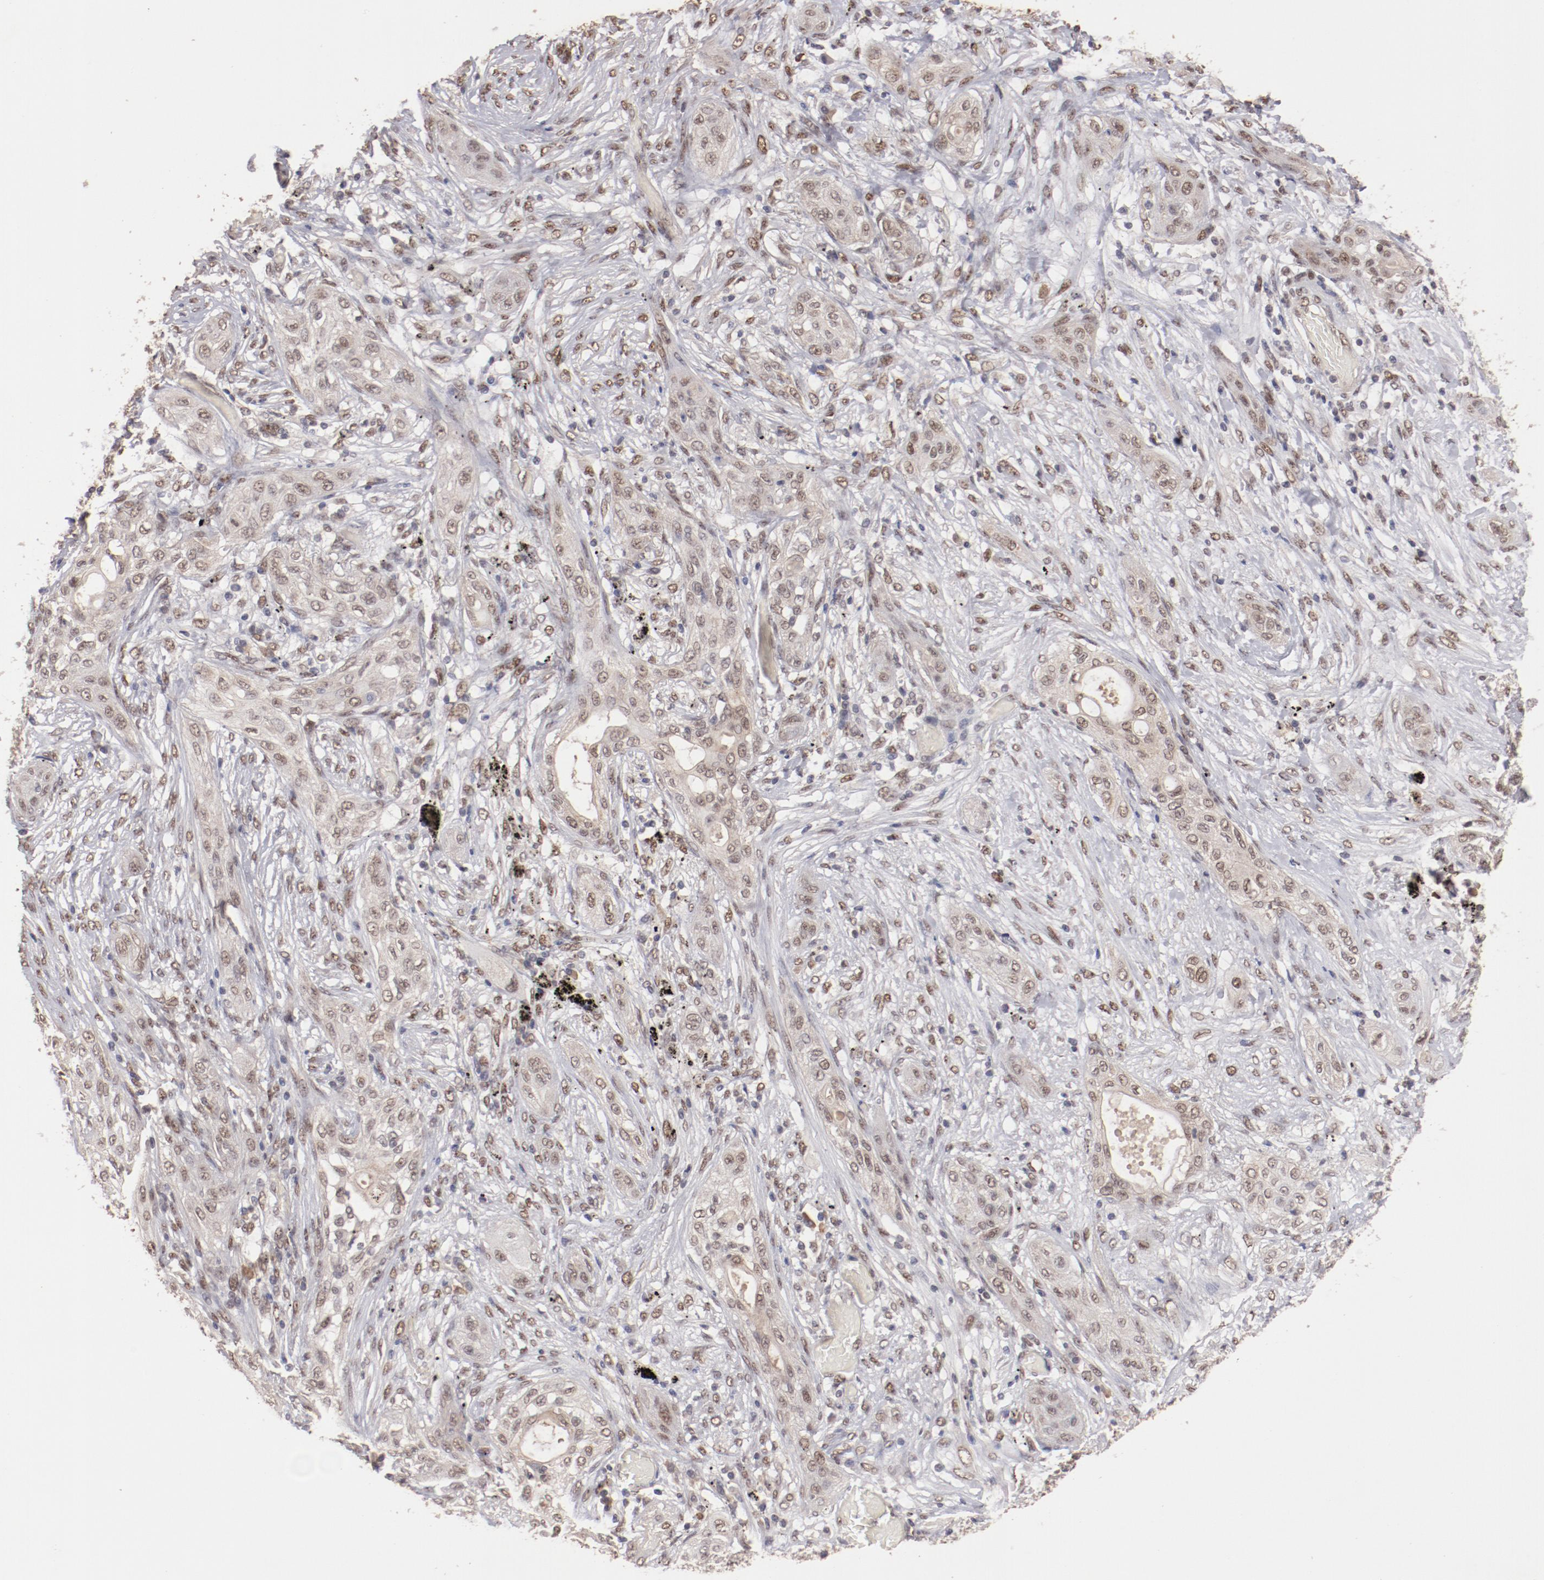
{"staining": {"intensity": "weak", "quantity": ">75%", "location": "cytoplasmic/membranous,nuclear"}, "tissue": "lung cancer", "cell_type": "Tumor cells", "image_type": "cancer", "snomed": [{"axis": "morphology", "description": "Squamous cell carcinoma, NOS"}, {"axis": "topography", "description": "Lung"}], "caption": "Immunohistochemistry (IHC) image of neoplastic tissue: lung squamous cell carcinoma stained using immunohistochemistry exhibits low levels of weak protein expression localized specifically in the cytoplasmic/membranous and nuclear of tumor cells, appearing as a cytoplasmic/membranous and nuclear brown color.", "gene": "CLOCK", "patient": {"sex": "female", "age": 47}}